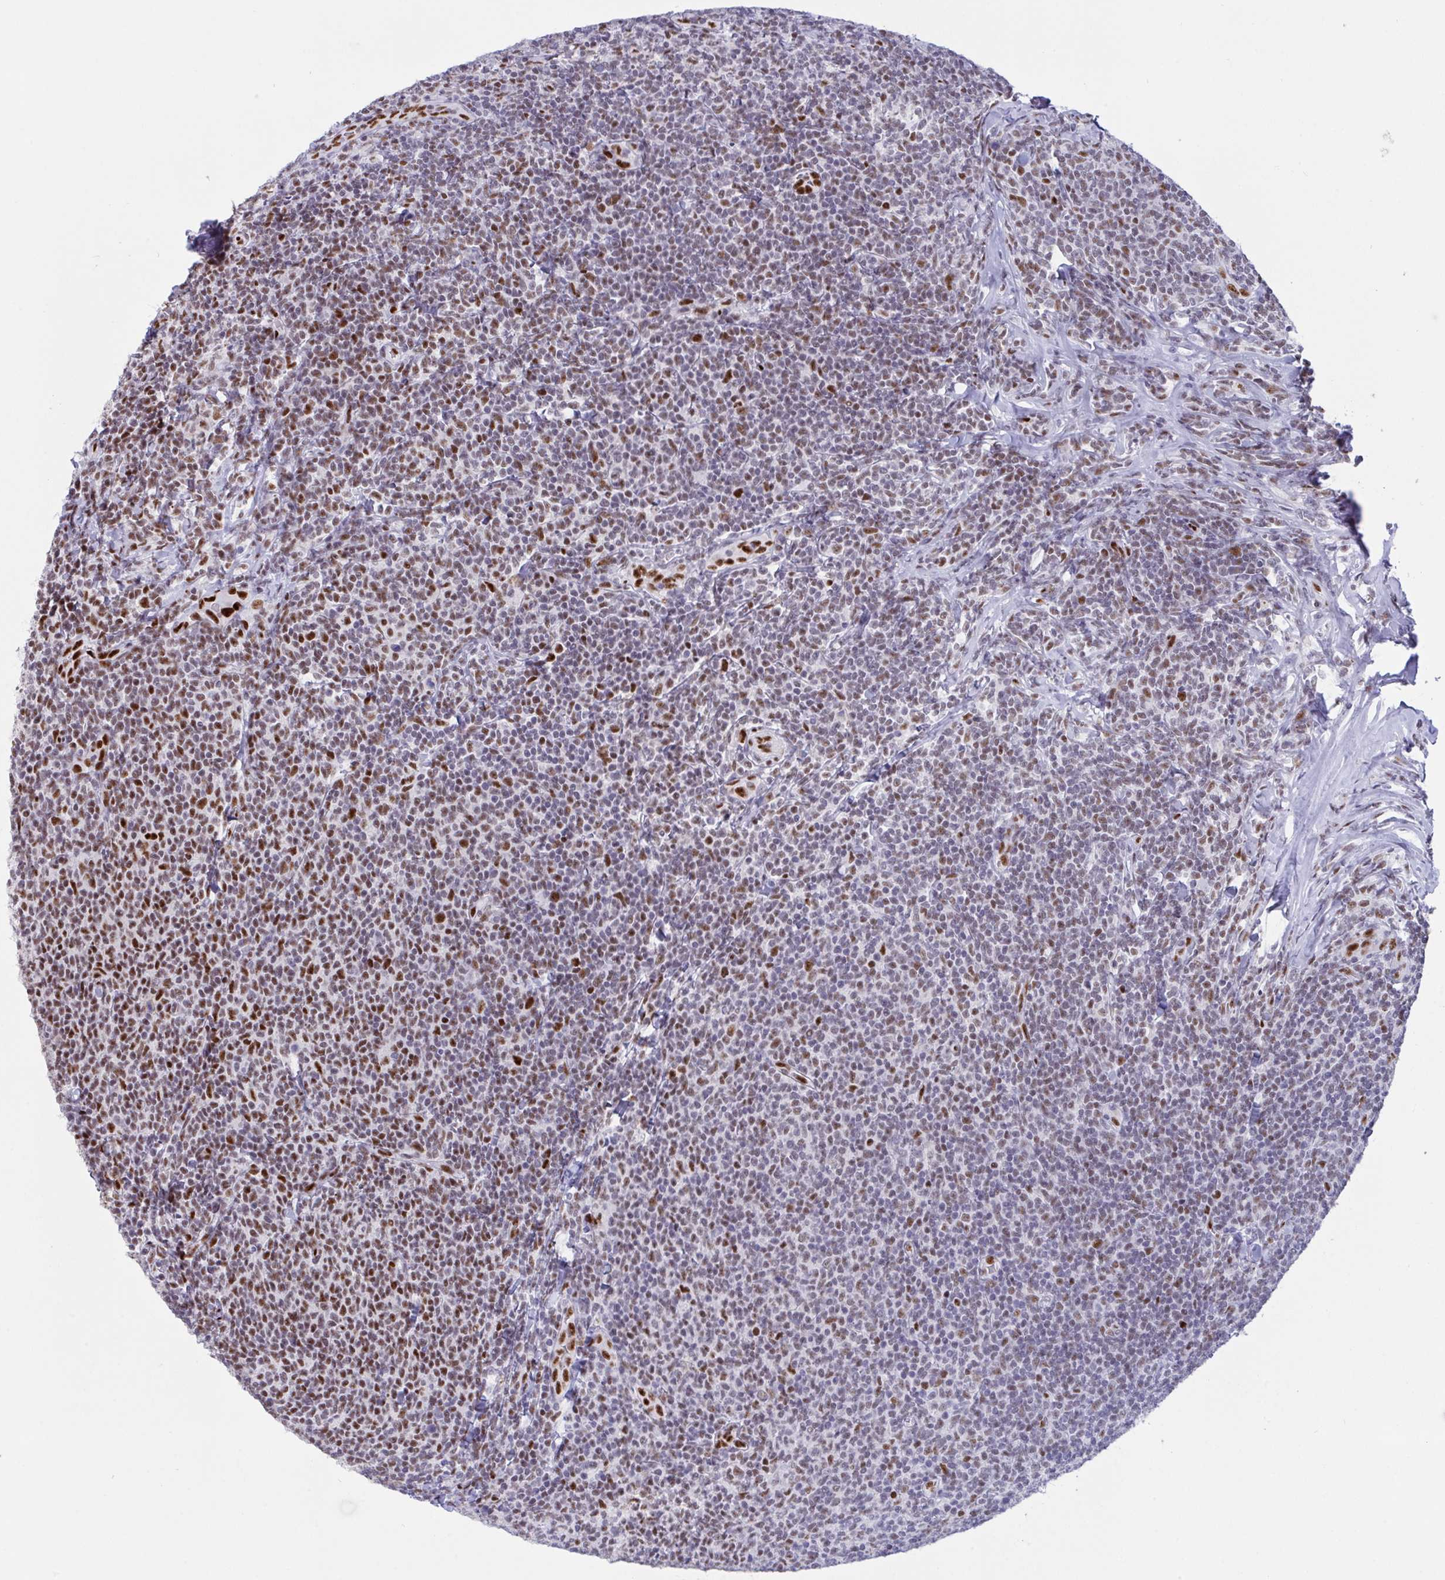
{"staining": {"intensity": "moderate", "quantity": "25%-75%", "location": "nuclear"}, "tissue": "lymphoma", "cell_type": "Tumor cells", "image_type": "cancer", "snomed": [{"axis": "morphology", "description": "Malignant lymphoma, non-Hodgkin's type, Low grade"}, {"axis": "topography", "description": "Lymph node"}], "caption": "Immunohistochemical staining of lymphoma displays medium levels of moderate nuclear protein expression in approximately 25%-75% of tumor cells.", "gene": "IKZF2", "patient": {"sex": "male", "age": 52}}